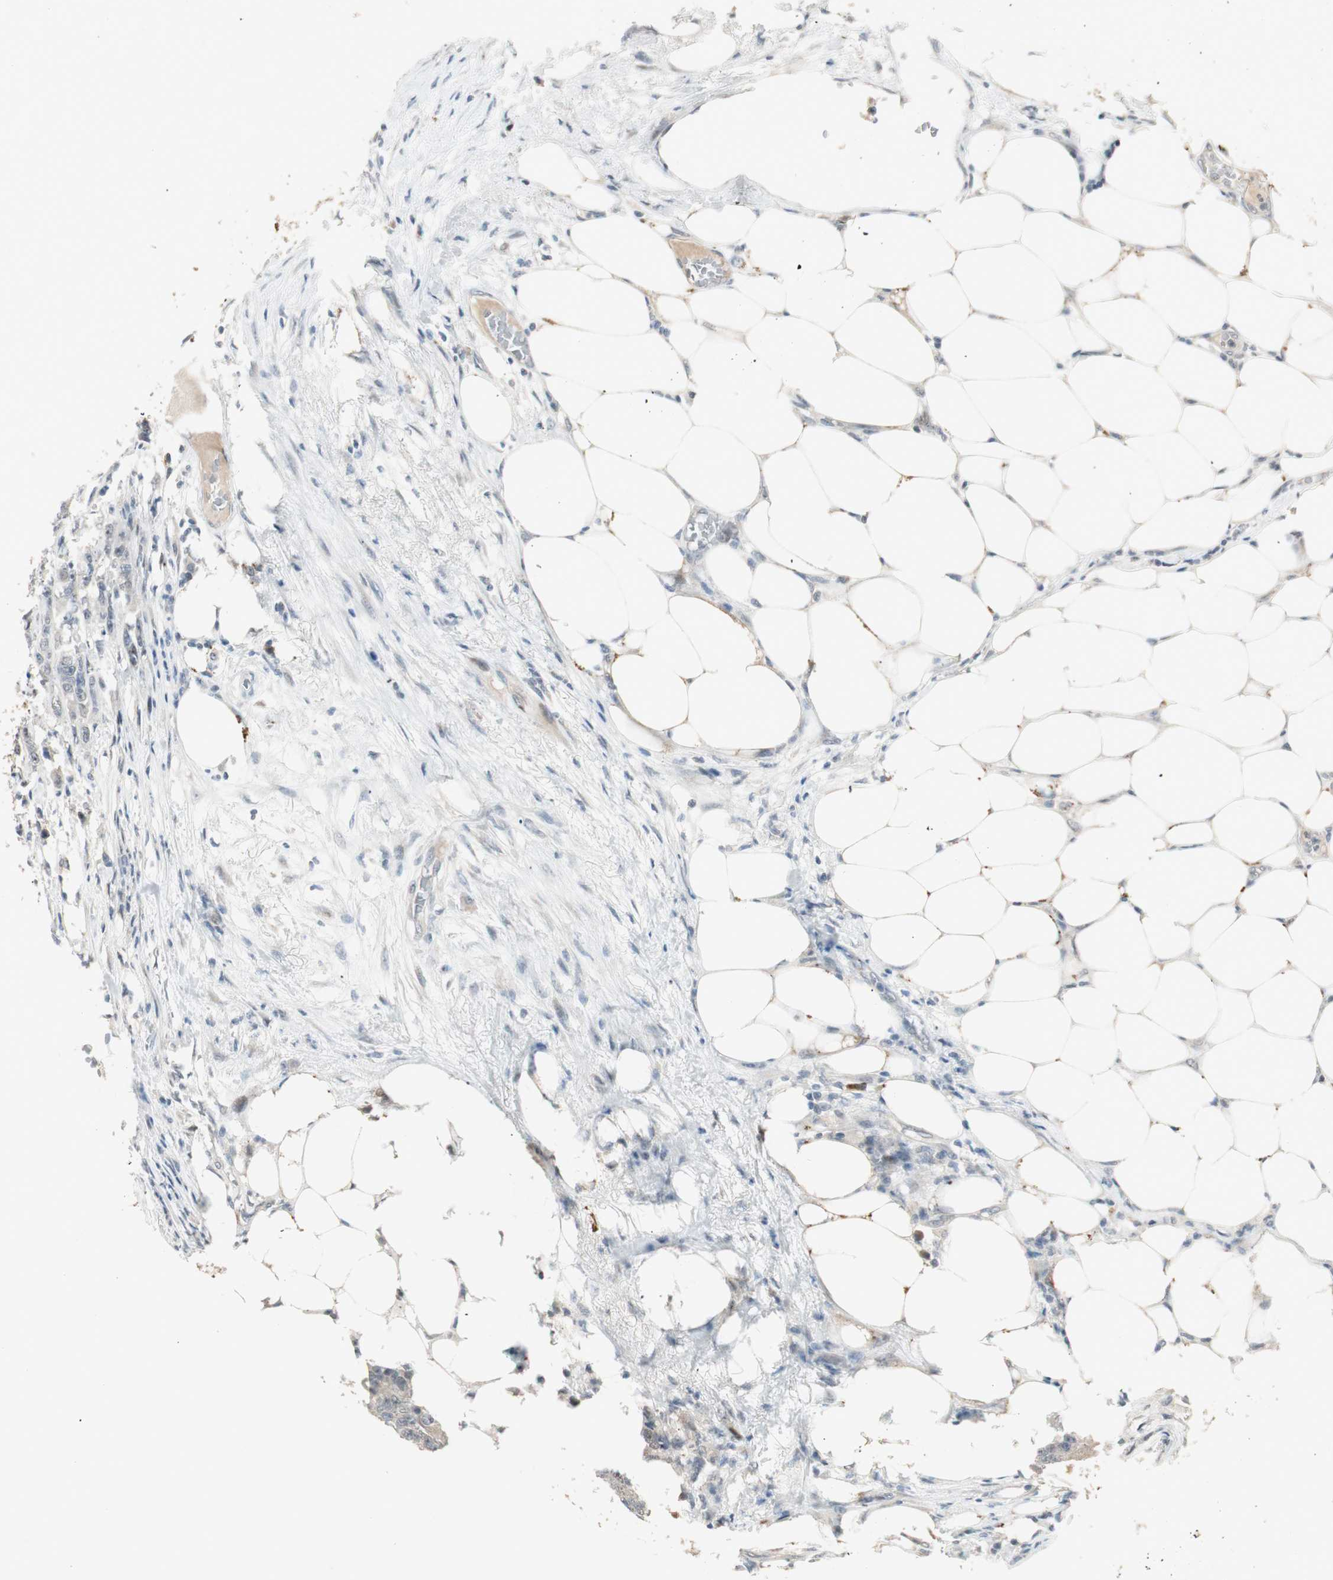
{"staining": {"intensity": "weak", "quantity": "<25%", "location": "nuclear"}, "tissue": "colorectal cancer", "cell_type": "Tumor cells", "image_type": "cancer", "snomed": [{"axis": "morphology", "description": "Adenocarcinoma, NOS"}, {"axis": "topography", "description": "Colon"}], "caption": "Tumor cells are negative for brown protein staining in colorectal cancer. (Stains: DAB (3,3'-diaminobenzidine) immunohistochemistry with hematoxylin counter stain, Microscopy: brightfield microscopy at high magnification).", "gene": "ACSL5", "patient": {"sex": "female", "age": 86}}